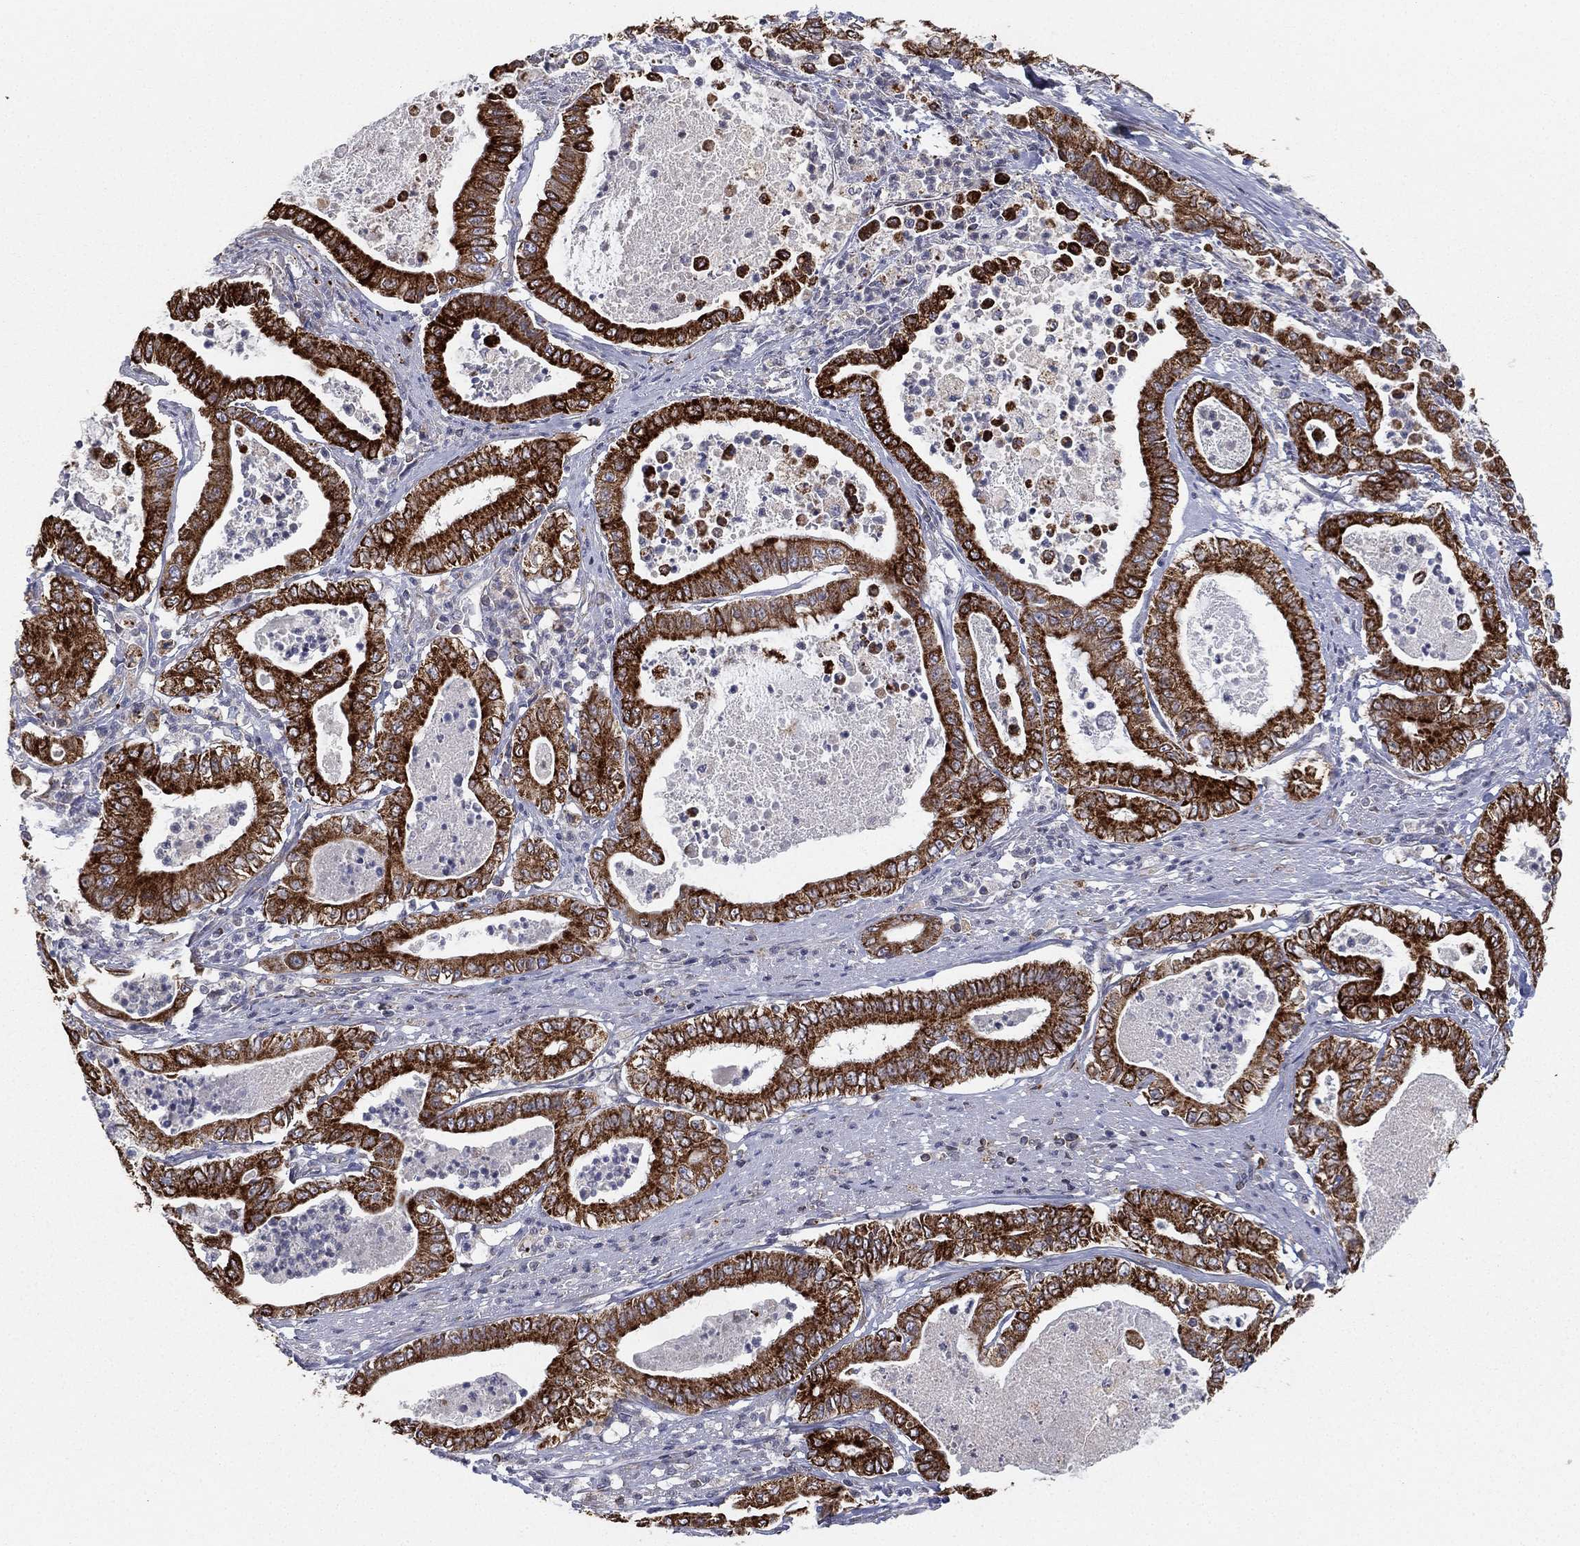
{"staining": {"intensity": "strong", "quantity": ">75%", "location": "cytoplasmic/membranous"}, "tissue": "pancreatic cancer", "cell_type": "Tumor cells", "image_type": "cancer", "snomed": [{"axis": "morphology", "description": "Adenocarcinoma, NOS"}, {"axis": "topography", "description": "Pancreas"}], "caption": "Human pancreatic cancer stained with a brown dye demonstrates strong cytoplasmic/membranous positive expression in approximately >75% of tumor cells.", "gene": "CYB5B", "patient": {"sex": "male", "age": 71}}